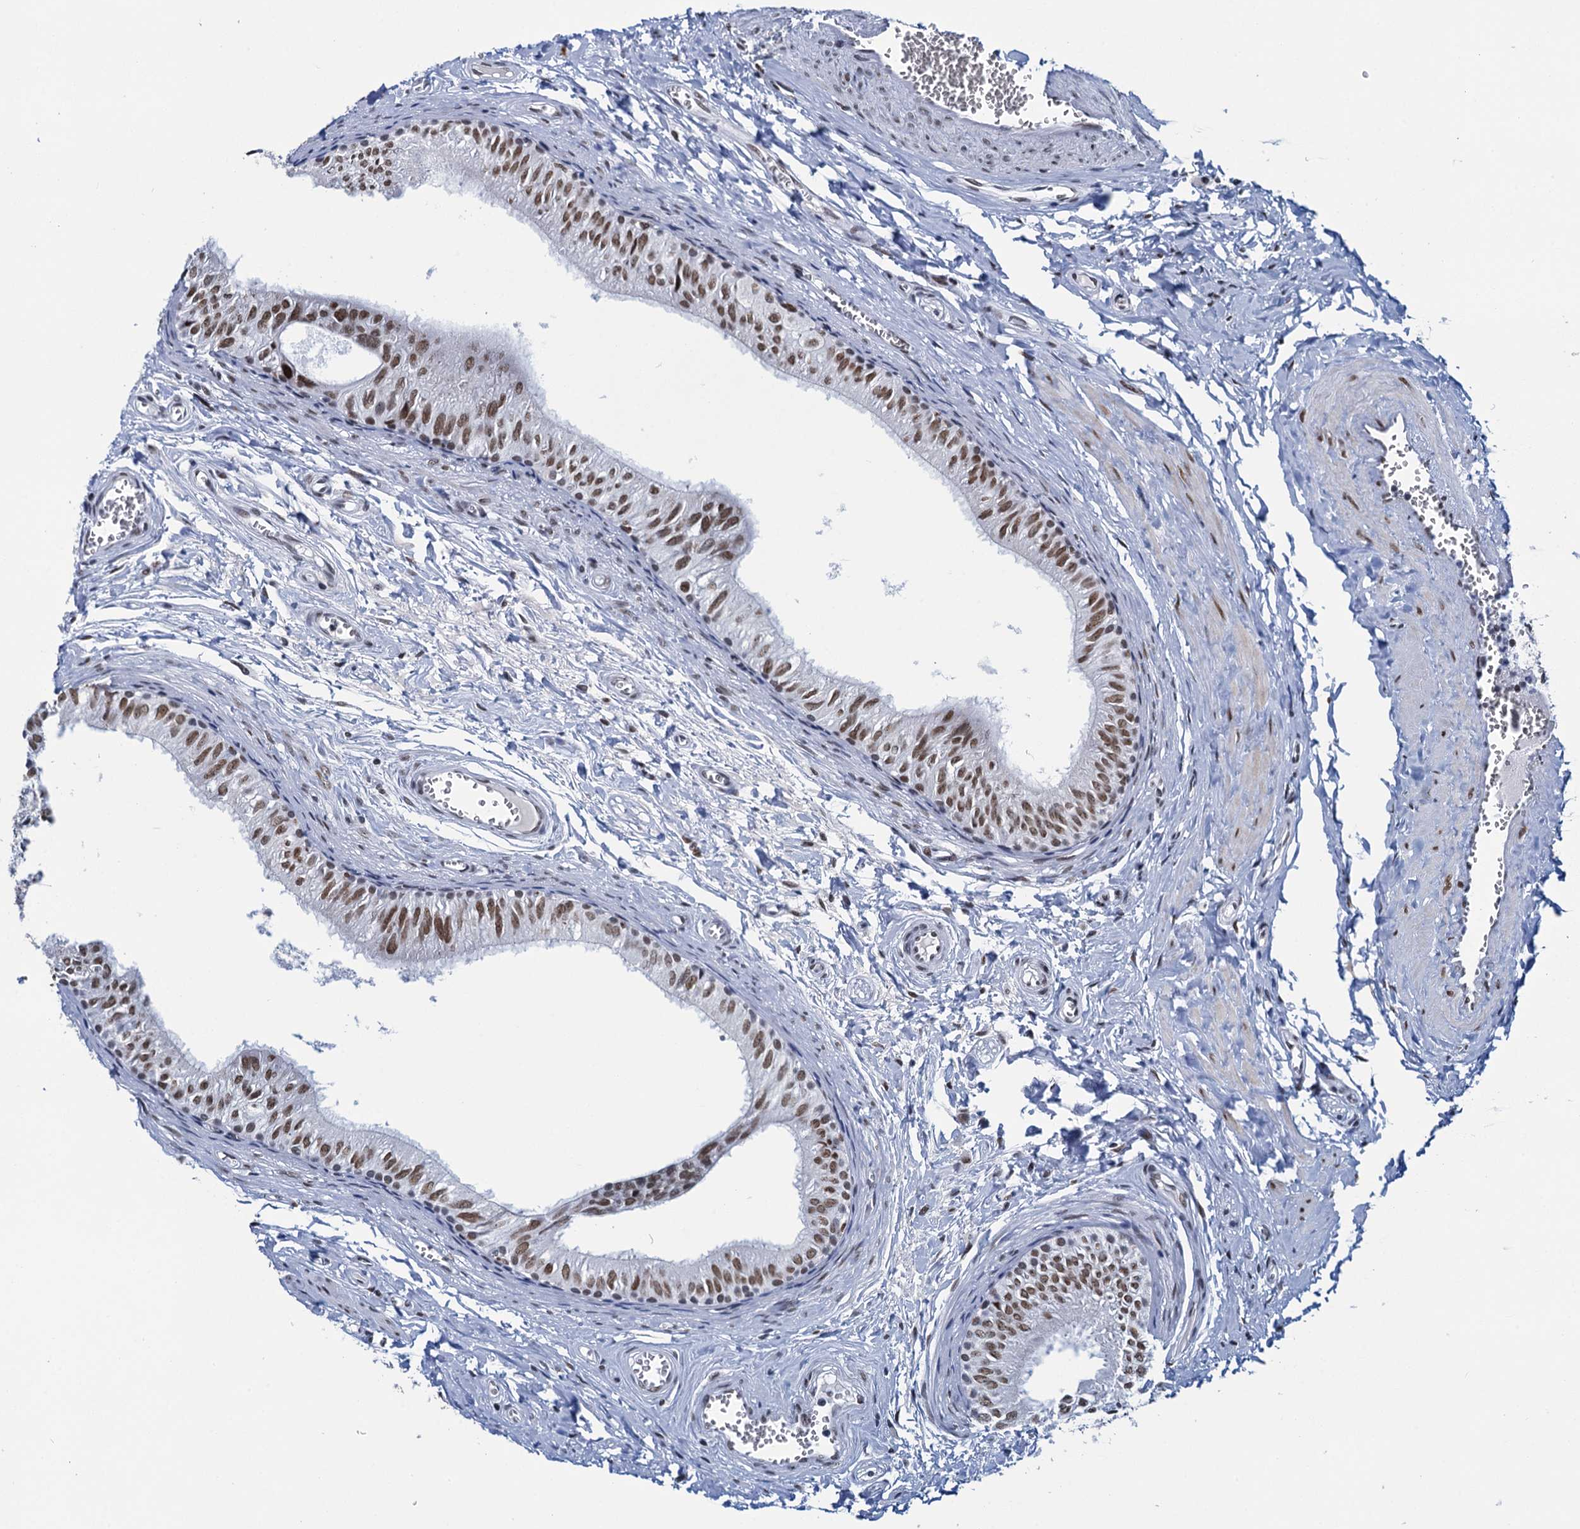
{"staining": {"intensity": "moderate", "quantity": ">75%", "location": "nuclear"}, "tissue": "epididymis", "cell_type": "Glandular cells", "image_type": "normal", "snomed": [{"axis": "morphology", "description": "Normal tissue, NOS"}, {"axis": "topography", "description": "Epididymis"}], "caption": "Epididymis was stained to show a protein in brown. There is medium levels of moderate nuclear expression in approximately >75% of glandular cells. (DAB IHC with brightfield microscopy, high magnification).", "gene": "HNRNPUL2", "patient": {"sex": "male", "age": 42}}